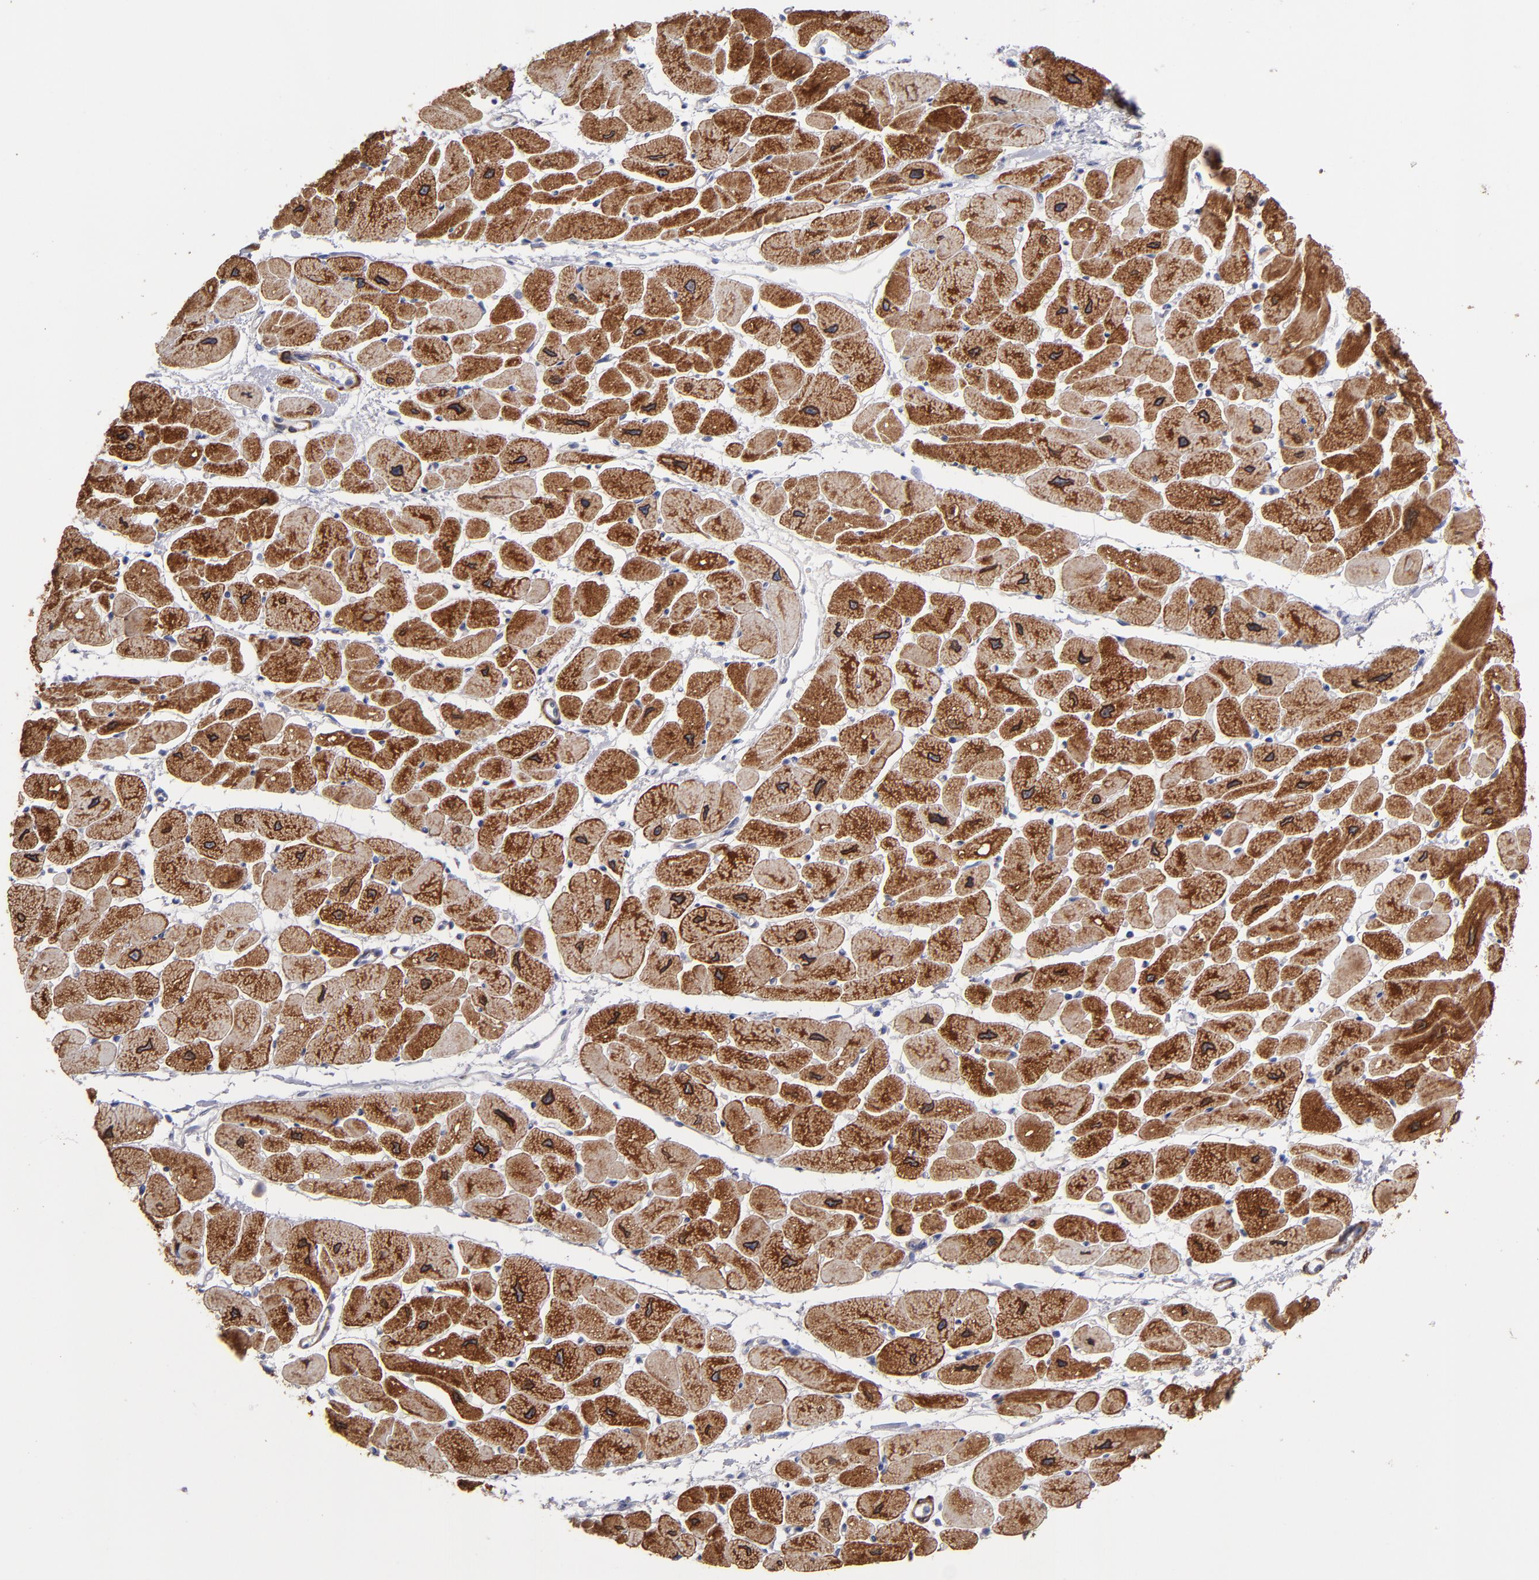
{"staining": {"intensity": "strong", "quantity": ">75%", "location": "cytoplasmic/membranous"}, "tissue": "heart muscle", "cell_type": "Cardiomyocytes", "image_type": "normal", "snomed": [{"axis": "morphology", "description": "Normal tissue, NOS"}, {"axis": "topography", "description": "Heart"}], "caption": "Cardiomyocytes demonstrate strong cytoplasmic/membranous positivity in about >75% of cells in benign heart muscle.", "gene": "SLMAP", "patient": {"sex": "female", "age": 54}}